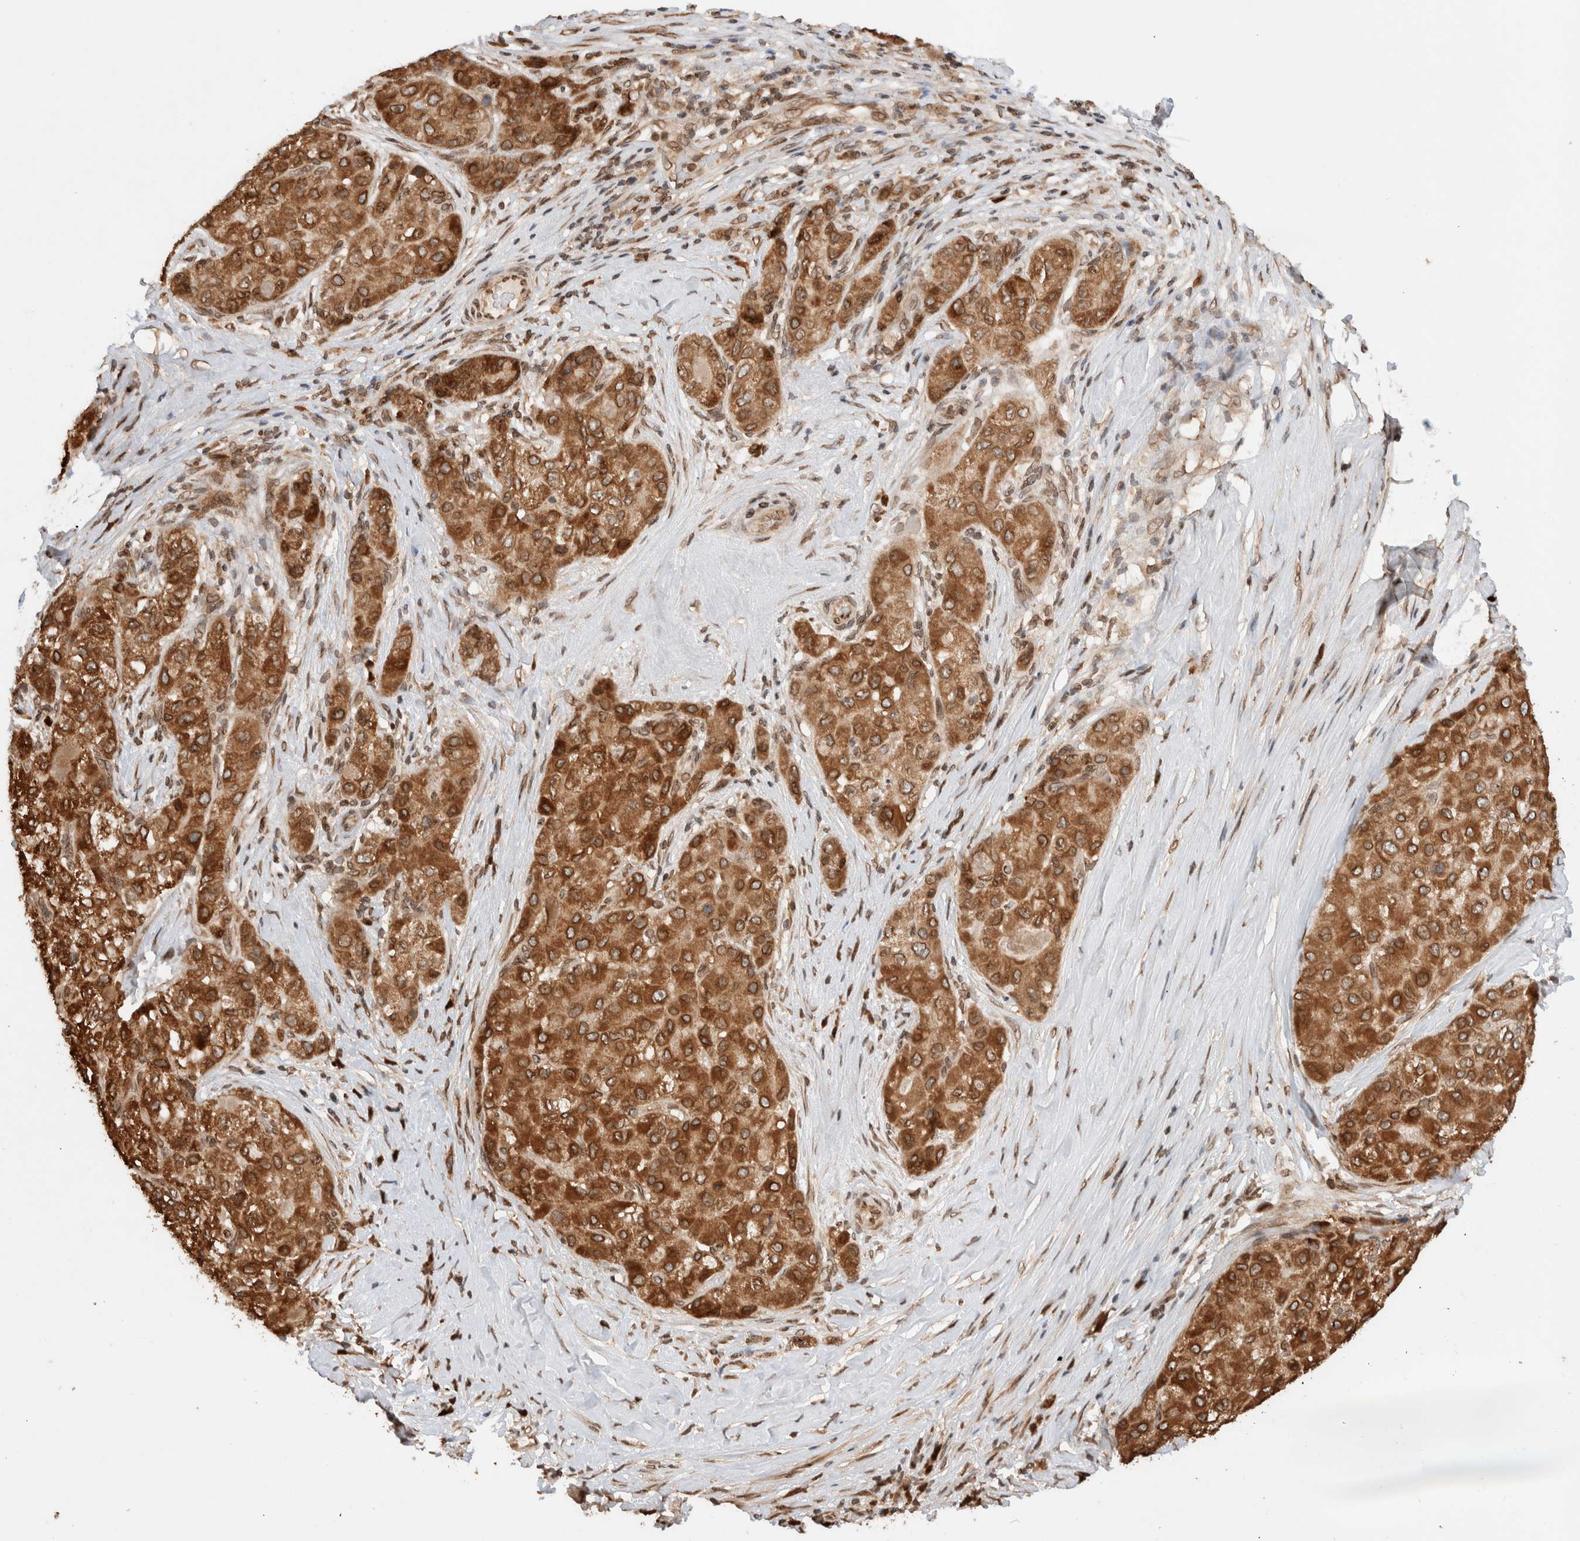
{"staining": {"intensity": "strong", "quantity": ">75%", "location": "cytoplasmic/membranous,nuclear"}, "tissue": "liver cancer", "cell_type": "Tumor cells", "image_type": "cancer", "snomed": [{"axis": "morphology", "description": "Carcinoma, Hepatocellular, NOS"}, {"axis": "topography", "description": "Liver"}], "caption": "Strong cytoplasmic/membranous and nuclear protein positivity is appreciated in about >75% of tumor cells in liver hepatocellular carcinoma.", "gene": "TPR", "patient": {"sex": "male", "age": 80}}